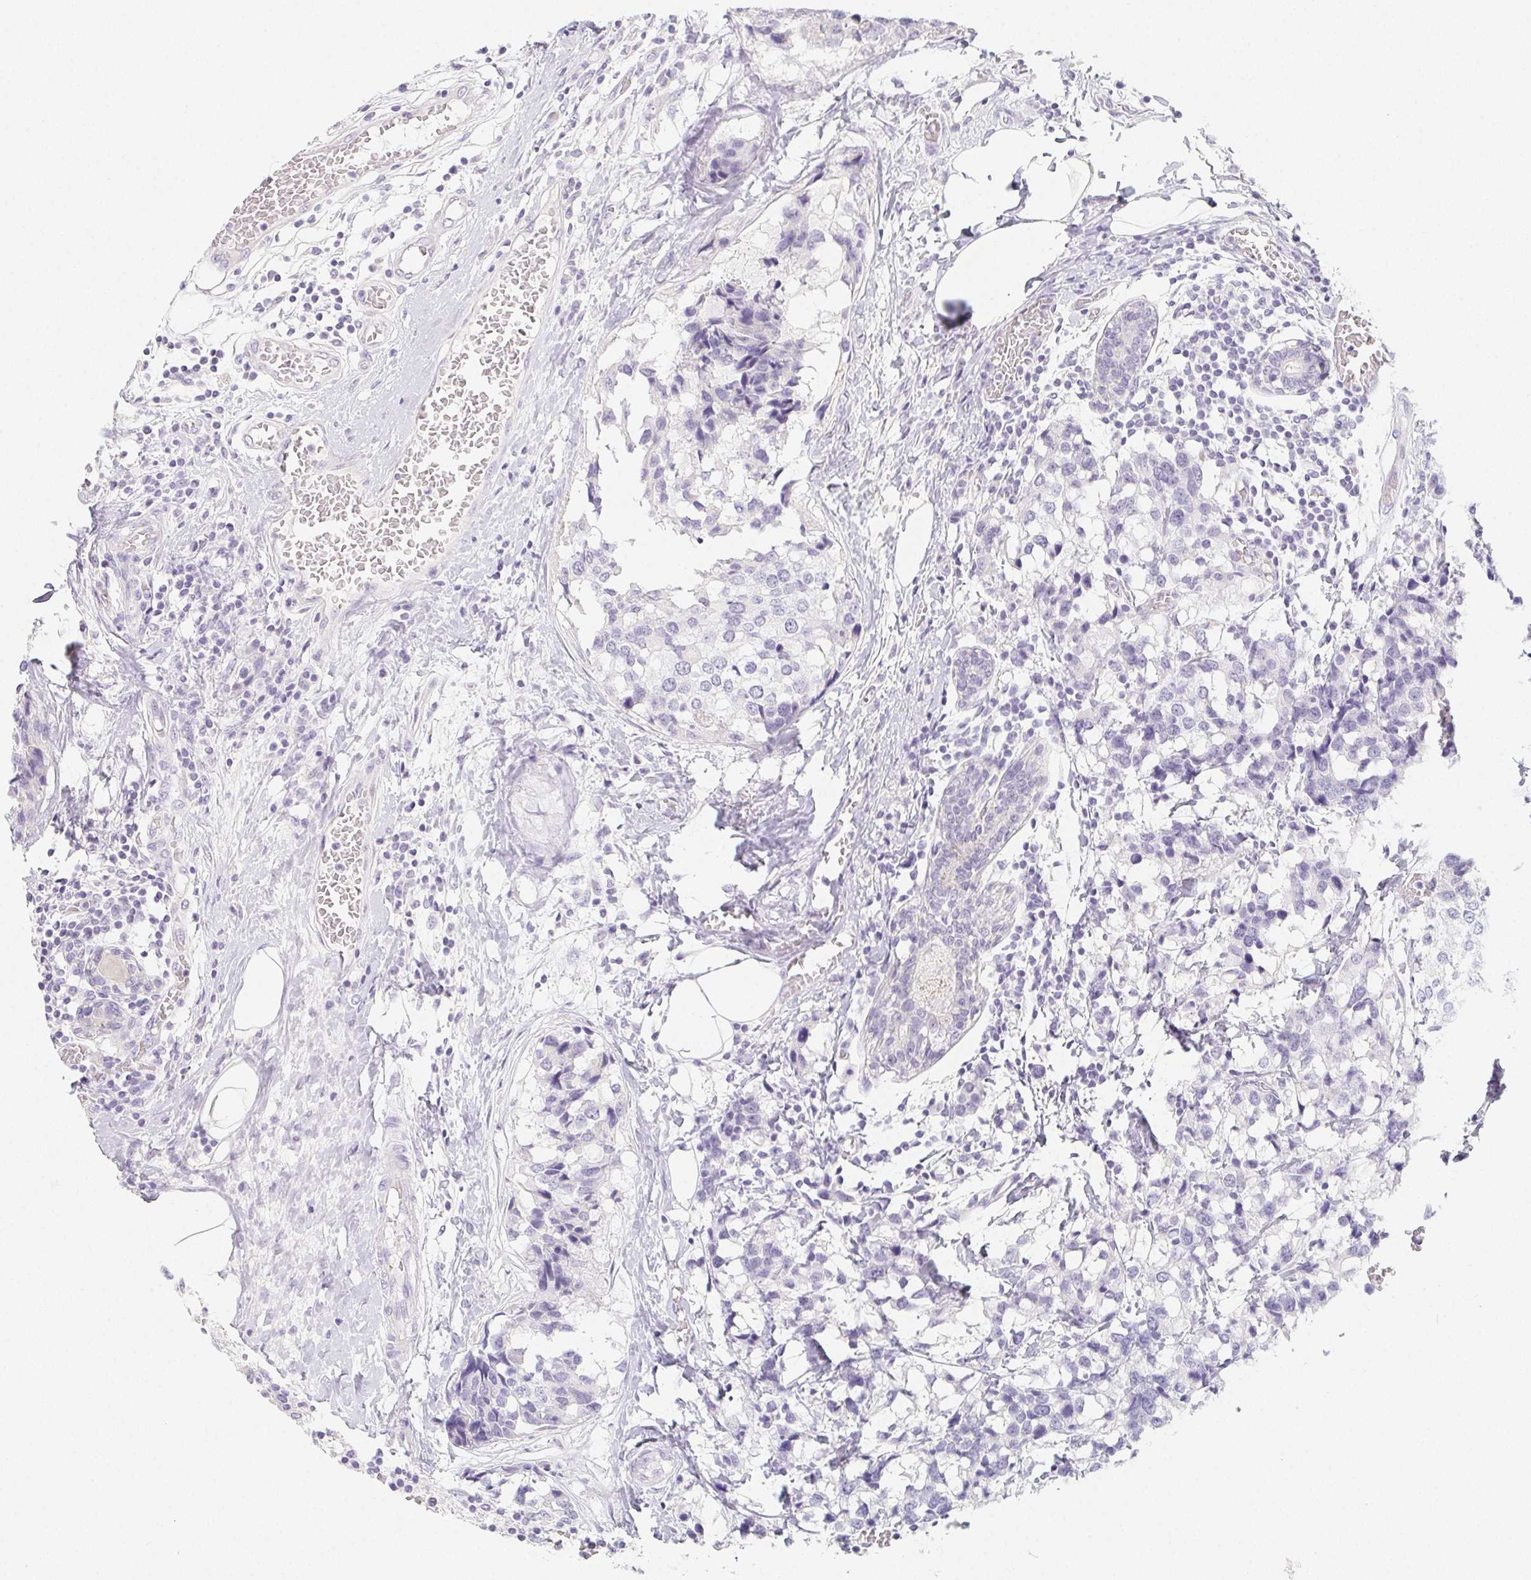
{"staining": {"intensity": "negative", "quantity": "none", "location": "none"}, "tissue": "breast cancer", "cell_type": "Tumor cells", "image_type": "cancer", "snomed": [{"axis": "morphology", "description": "Lobular carcinoma"}, {"axis": "topography", "description": "Breast"}], "caption": "Immunohistochemistry (IHC) of breast lobular carcinoma demonstrates no positivity in tumor cells.", "gene": "GLIPR1L1", "patient": {"sex": "female", "age": 59}}